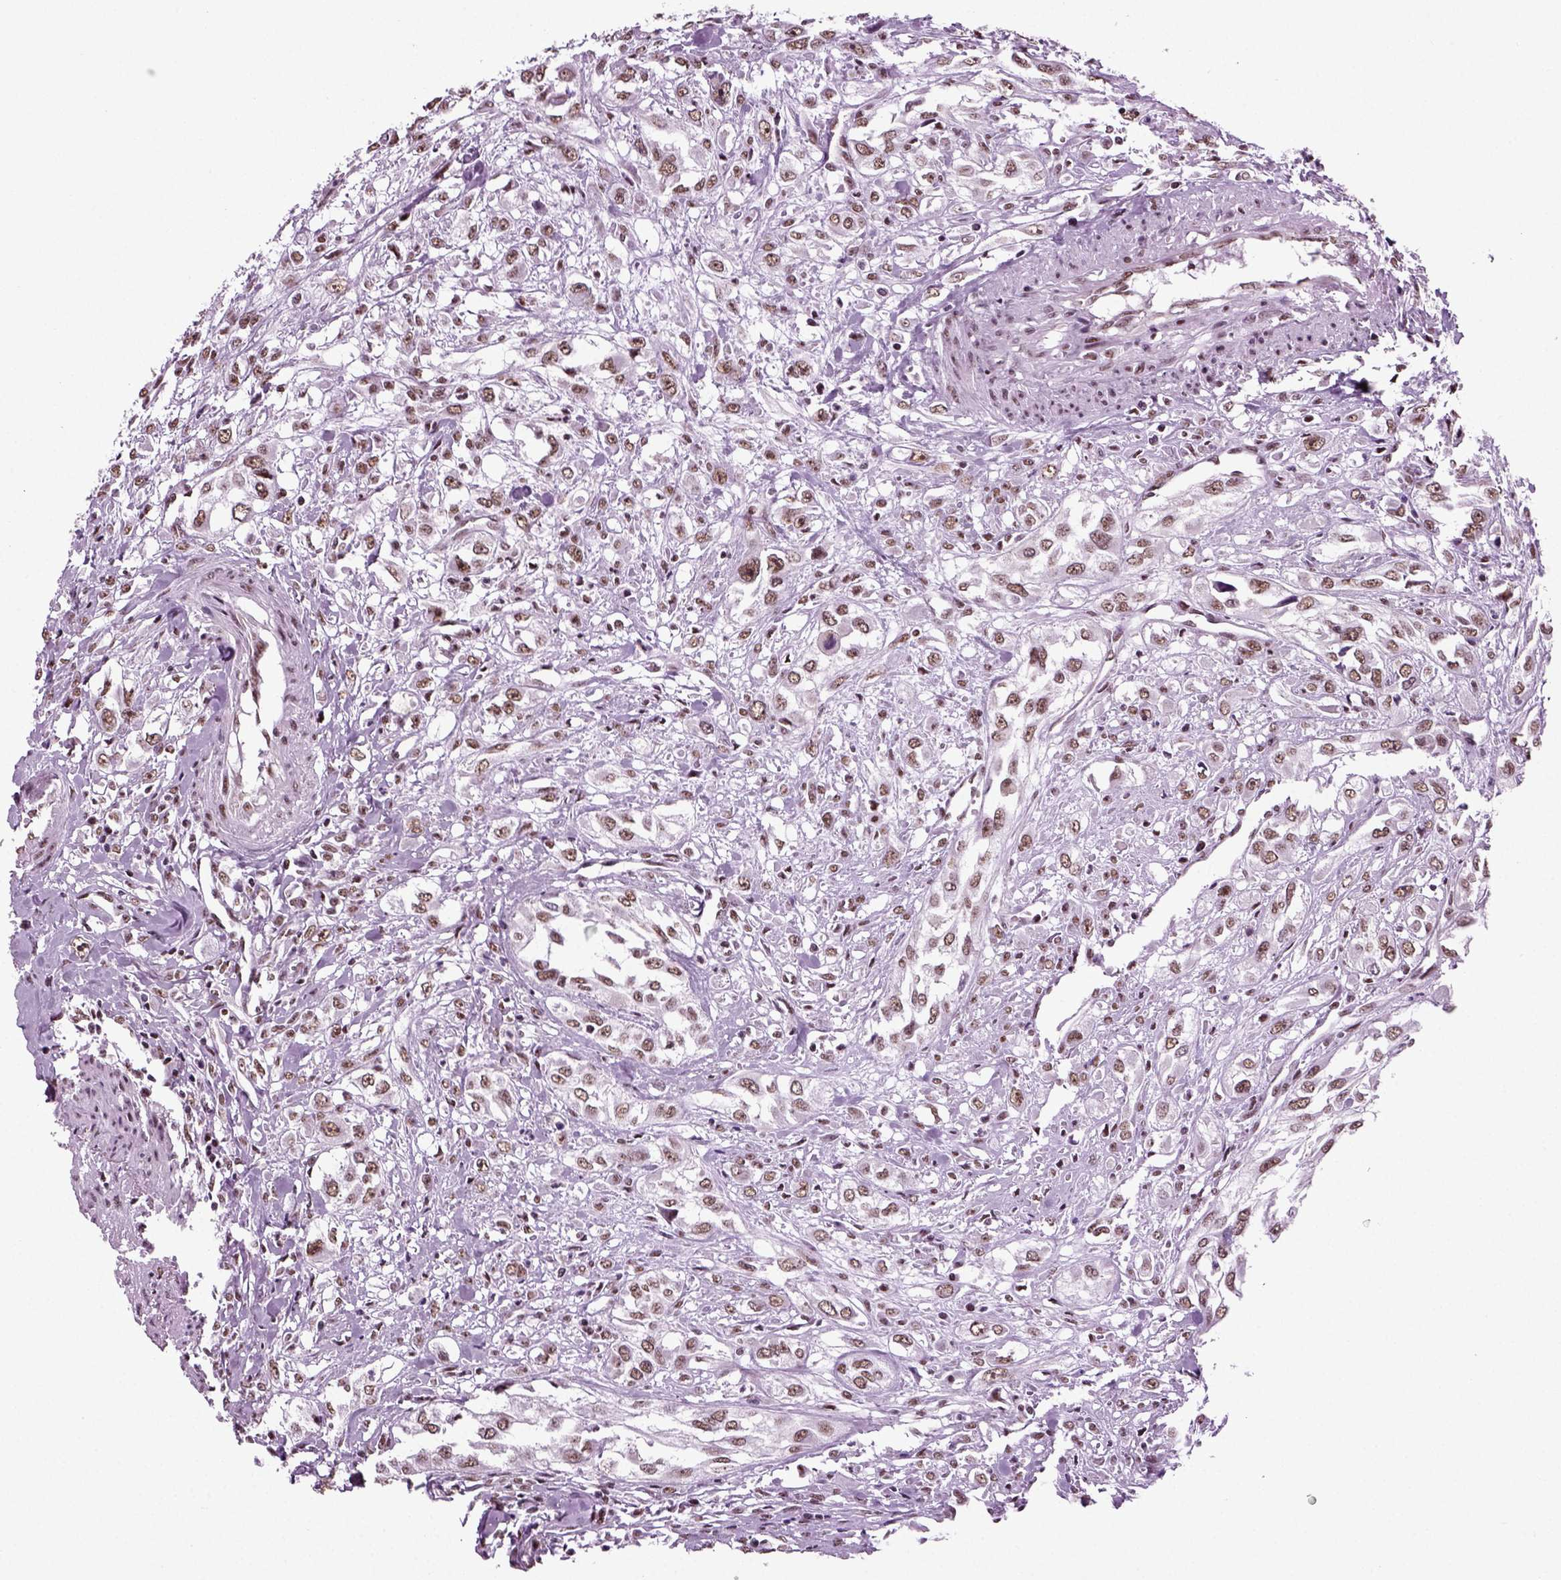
{"staining": {"intensity": "moderate", "quantity": ">75%", "location": "nuclear"}, "tissue": "urothelial cancer", "cell_type": "Tumor cells", "image_type": "cancer", "snomed": [{"axis": "morphology", "description": "Urothelial carcinoma, High grade"}, {"axis": "topography", "description": "Urinary bladder"}], "caption": "Immunohistochemical staining of urothelial cancer shows medium levels of moderate nuclear expression in approximately >75% of tumor cells. Nuclei are stained in blue.", "gene": "RCOR3", "patient": {"sex": "male", "age": 67}}